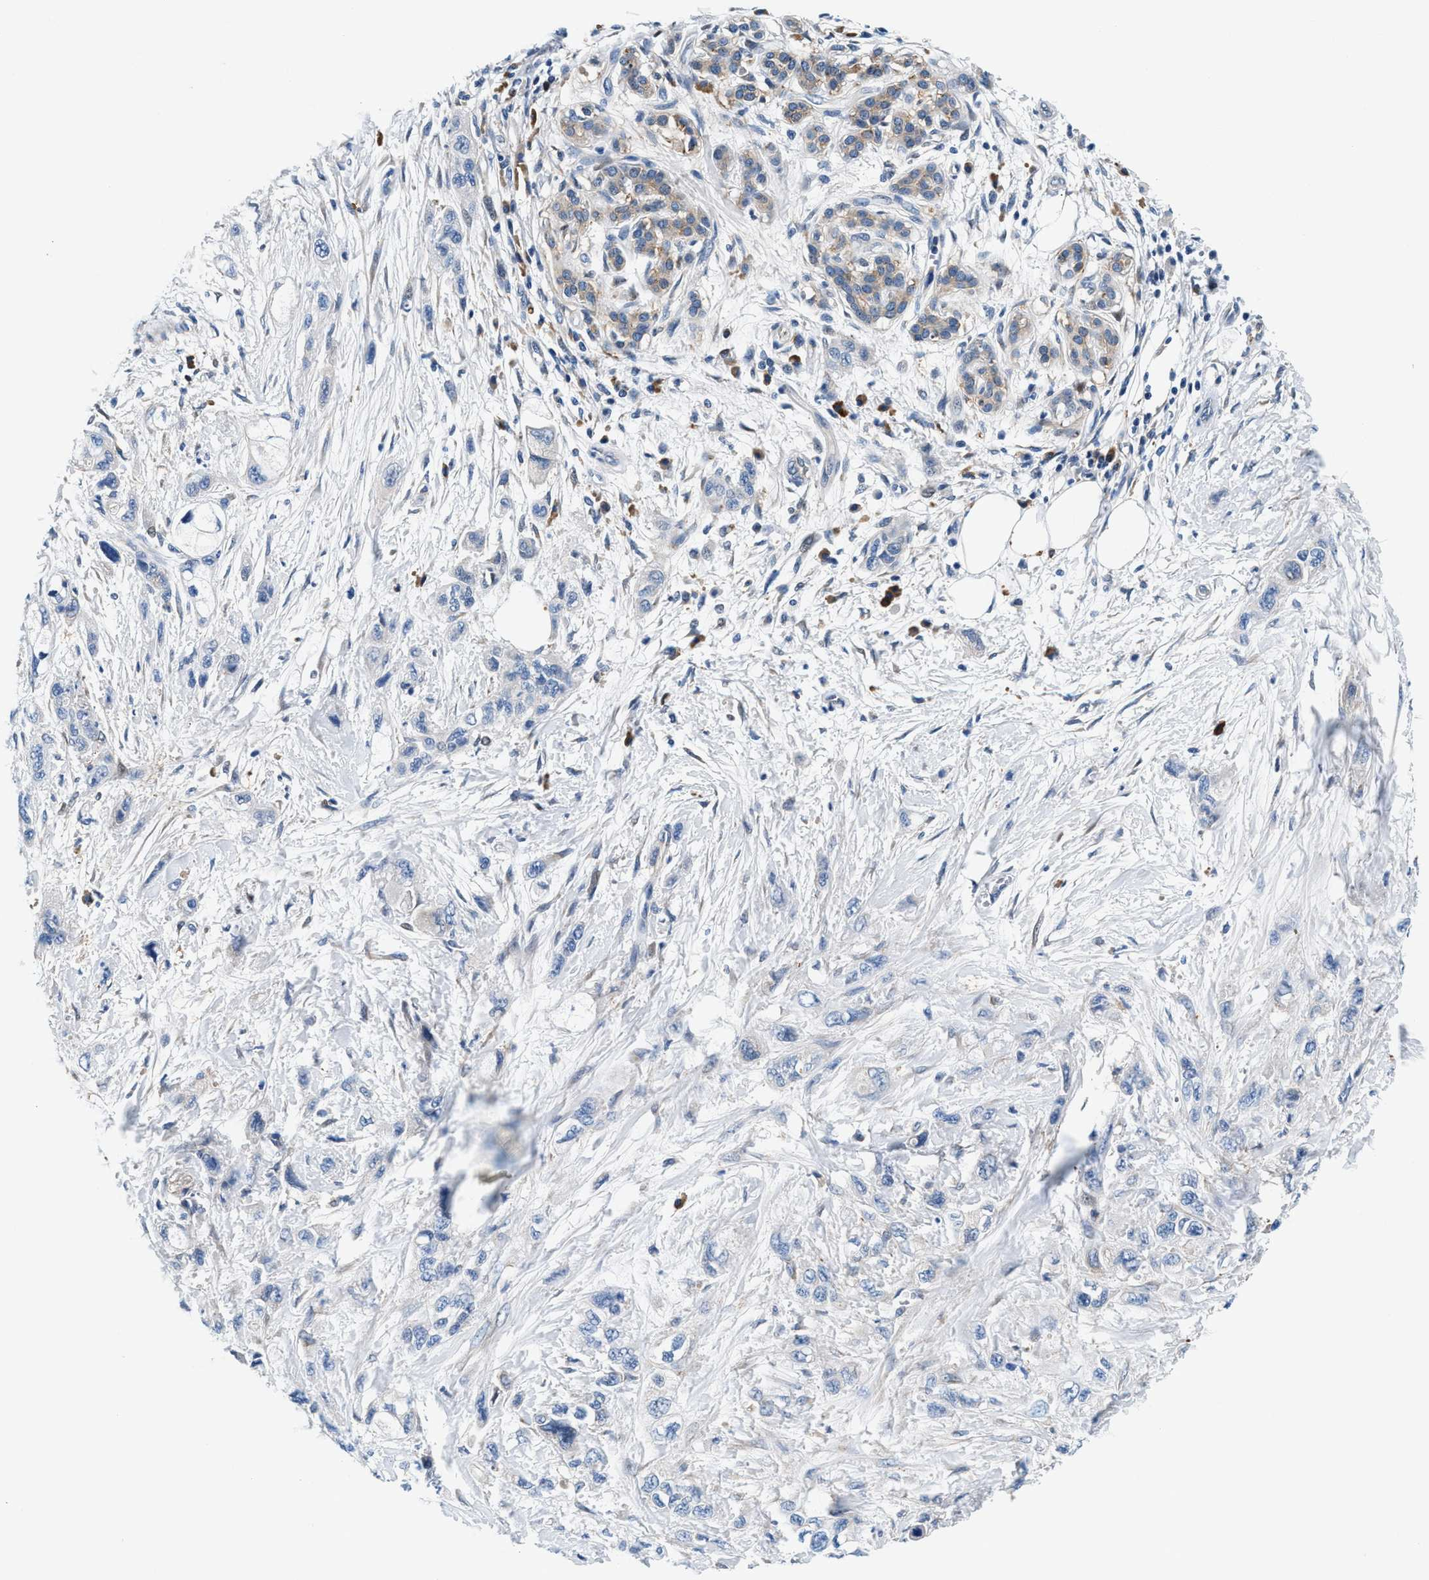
{"staining": {"intensity": "negative", "quantity": "none", "location": "none"}, "tissue": "pancreatic cancer", "cell_type": "Tumor cells", "image_type": "cancer", "snomed": [{"axis": "morphology", "description": "Adenocarcinoma, NOS"}, {"axis": "topography", "description": "Pancreas"}], "caption": "The IHC image has no significant staining in tumor cells of pancreatic adenocarcinoma tissue.", "gene": "SLFN11", "patient": {"sex": "male", "age": 74}}